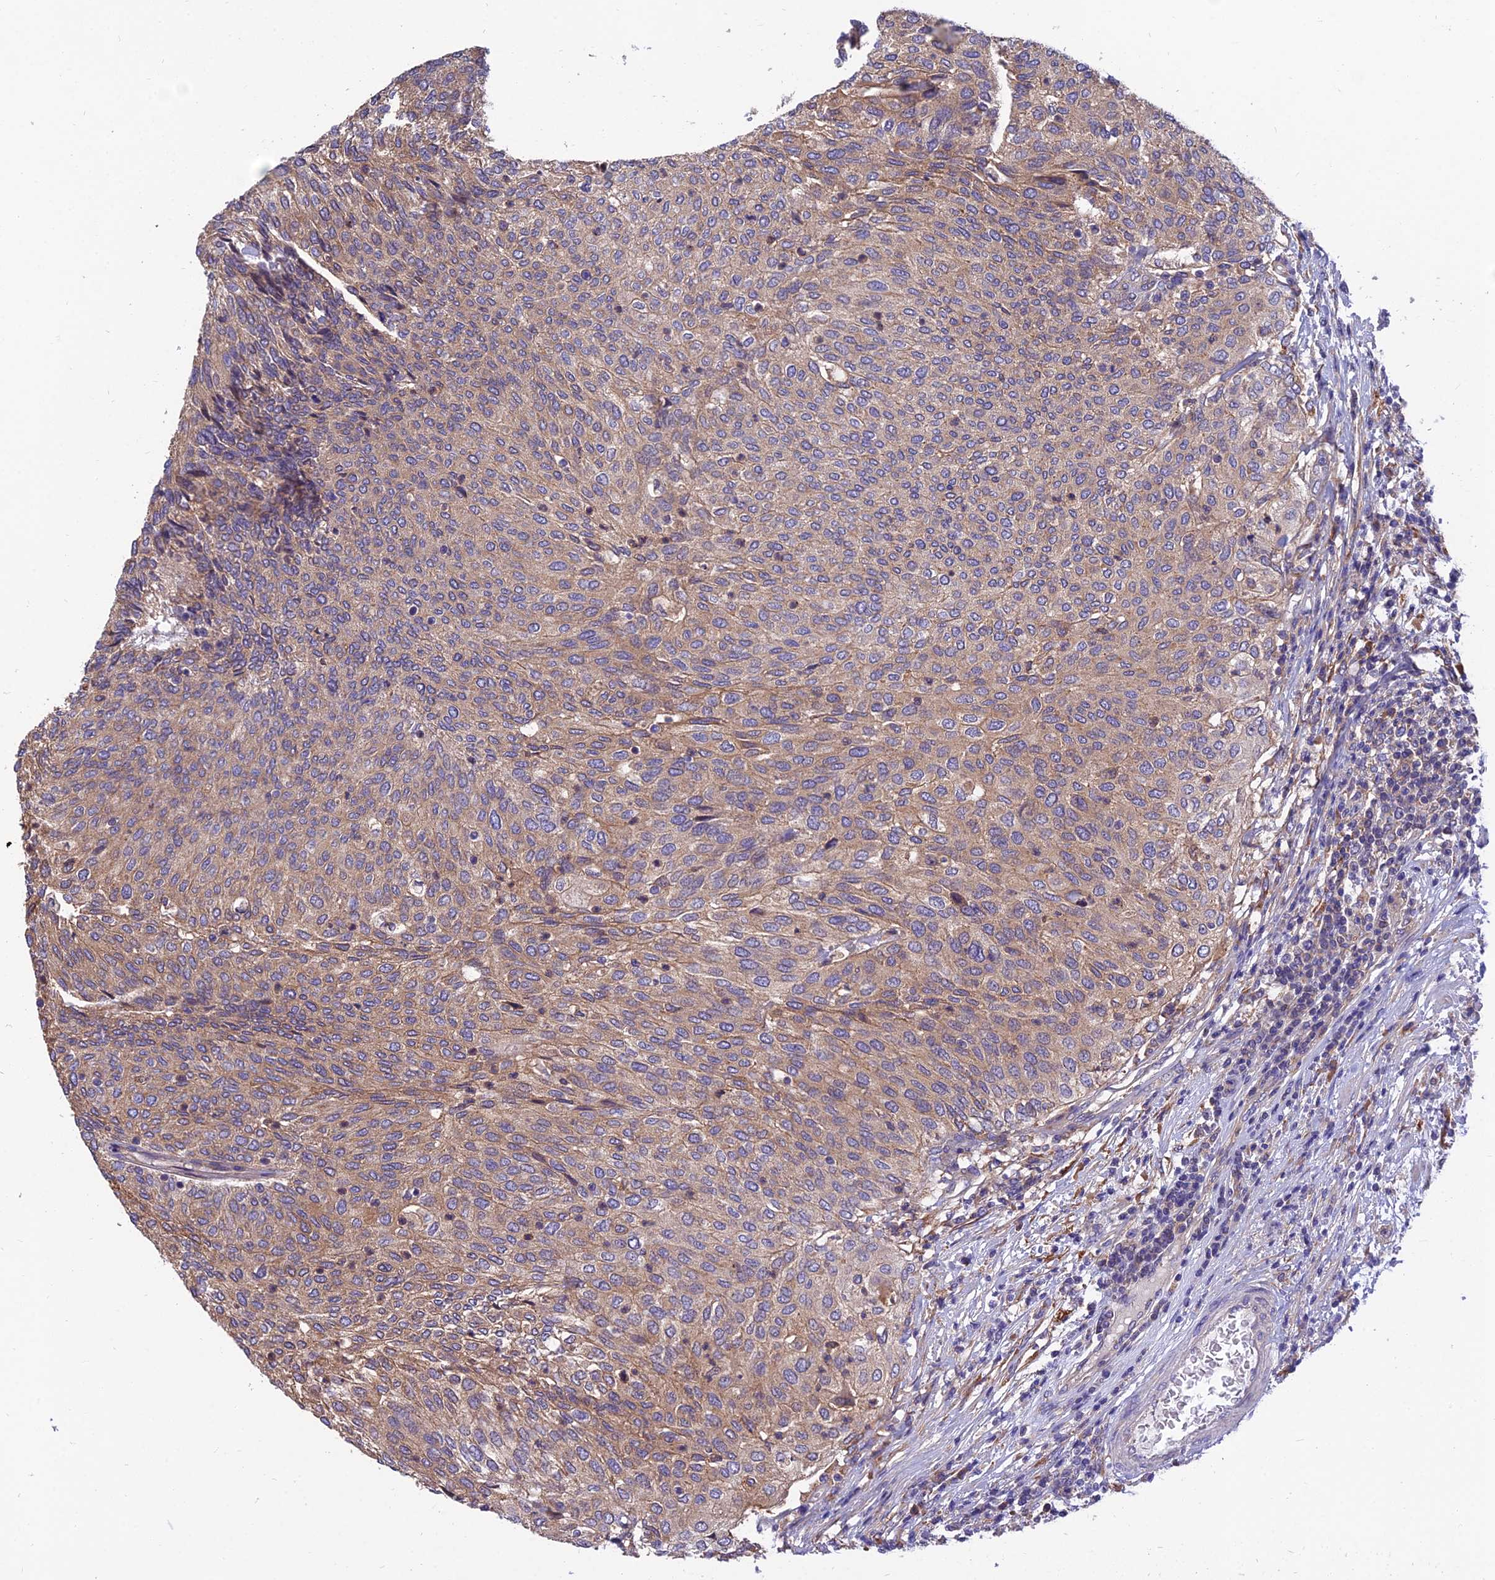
{"staining": {"intensity": "moderate", "quantity": ">75%", "location": "cytoplasmic/membranous"}, "tissue": "urothelial cancer", "cell_type": "Tumor cells", "image_type": "cancer", "snomed": [{"axis": "morphology", "description": "Urothelial carcinoma, Low grade"}, {"axis": "topography", "description": "Urinary bladder"}], "caption": "Immunohistochemical staining of low-grade urothelial carcinoma exhibits medium levels of moderate cytoplasmic/membranous protein expression in about >75% of tumor cells.", "gene": "UMAD1", "patient": {"sex": "female", "age": 79}}